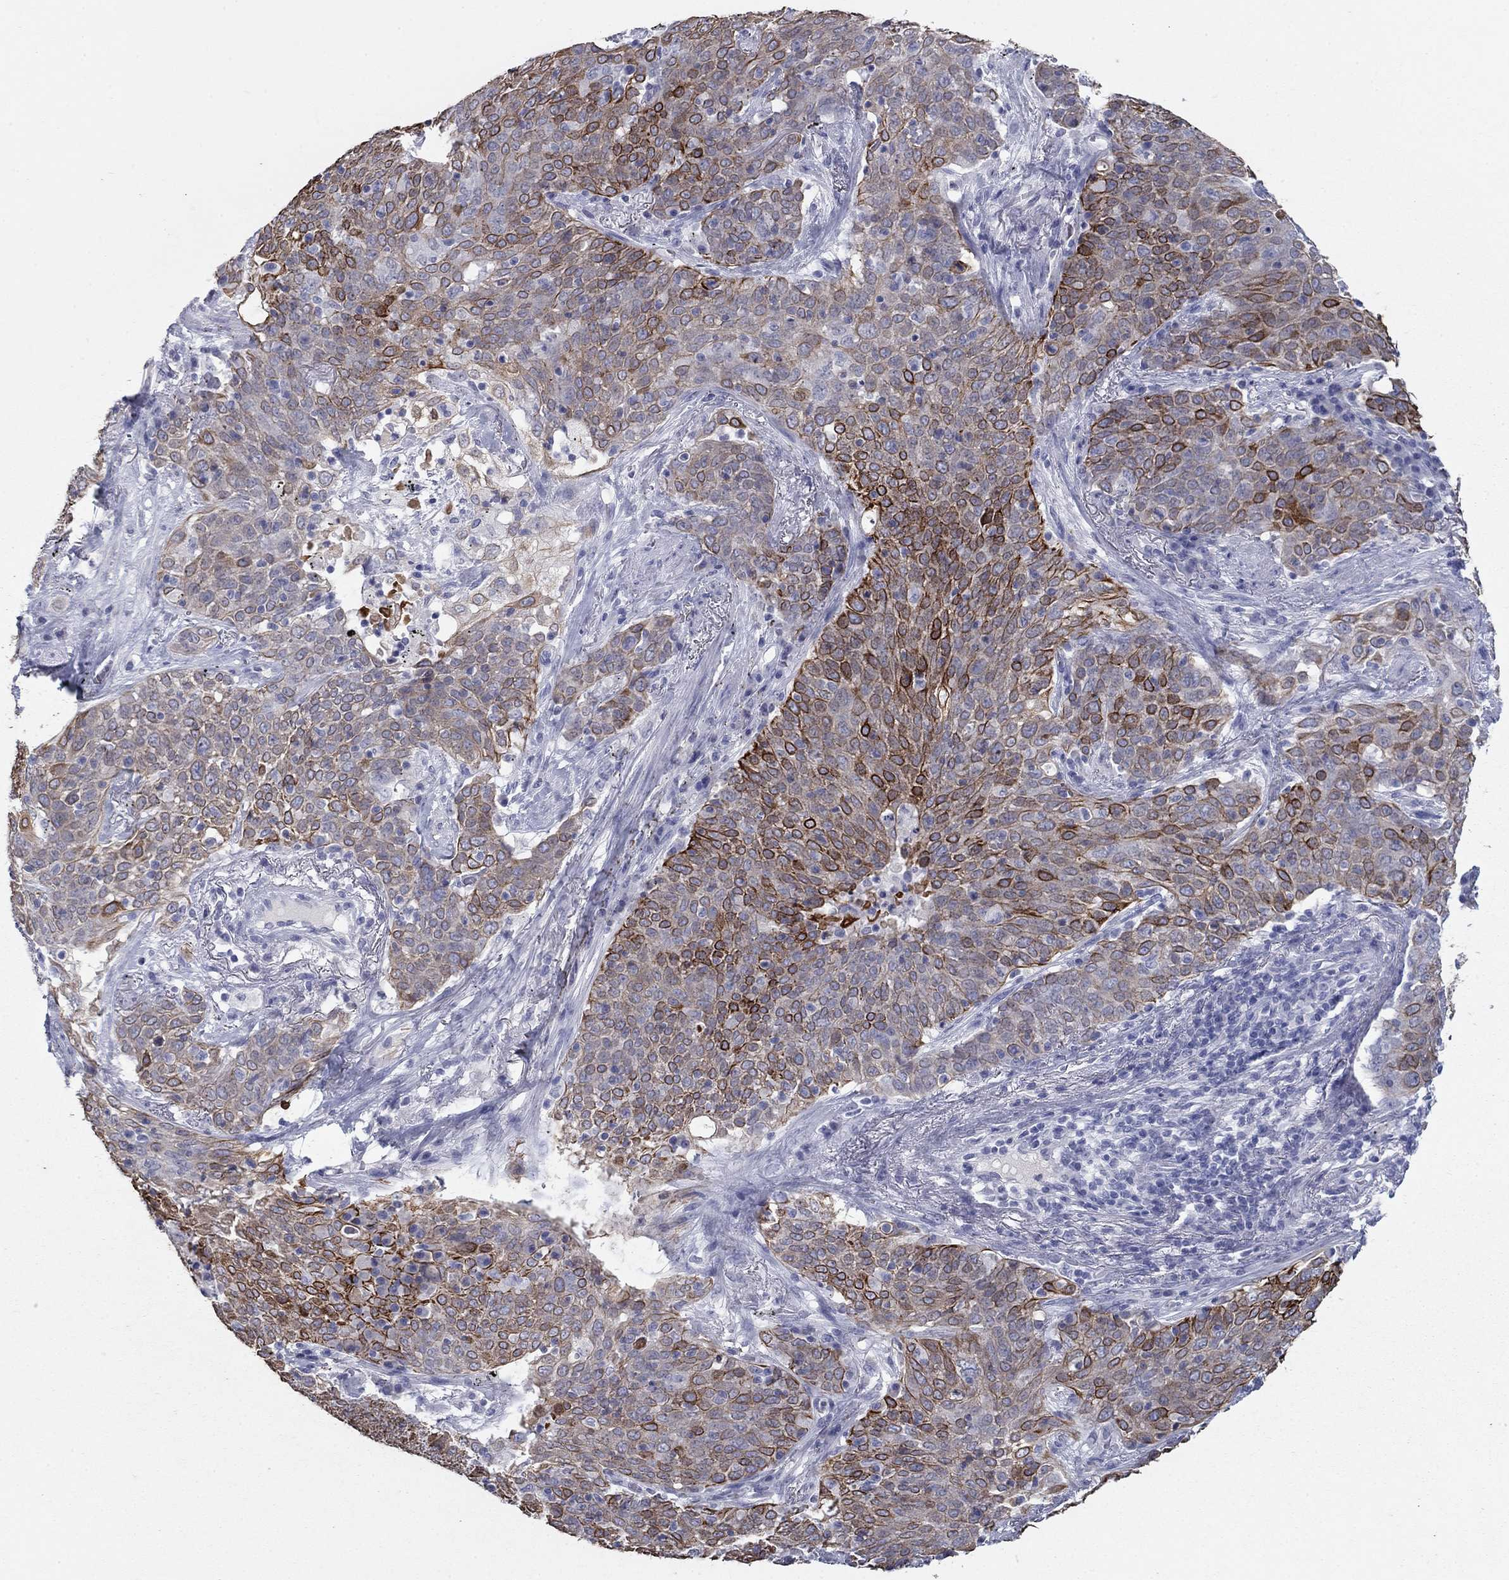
{"staining": {"intensity": "strong", "quantity": "<25%", "location": "cytoplasmic/membranous"}, "tissue": "lung cancer", "cell_type": "Tumor cells", "image_type": "cancer", "snomed": [{"axis": "morphology", "description": "Squamous cell carcinoma, NOS"}, {"axis": "topography", "description": "Lung"}], "caption": "This histopathology image demonstrates immunohistochemistry staining of lung squamous cell carcinoma, with medium strong cytoplasmic/membranous expression in approximately <25% of tumor cells.", "gene": "KRT75", "patient": {"sex": "male", "age": 82}}